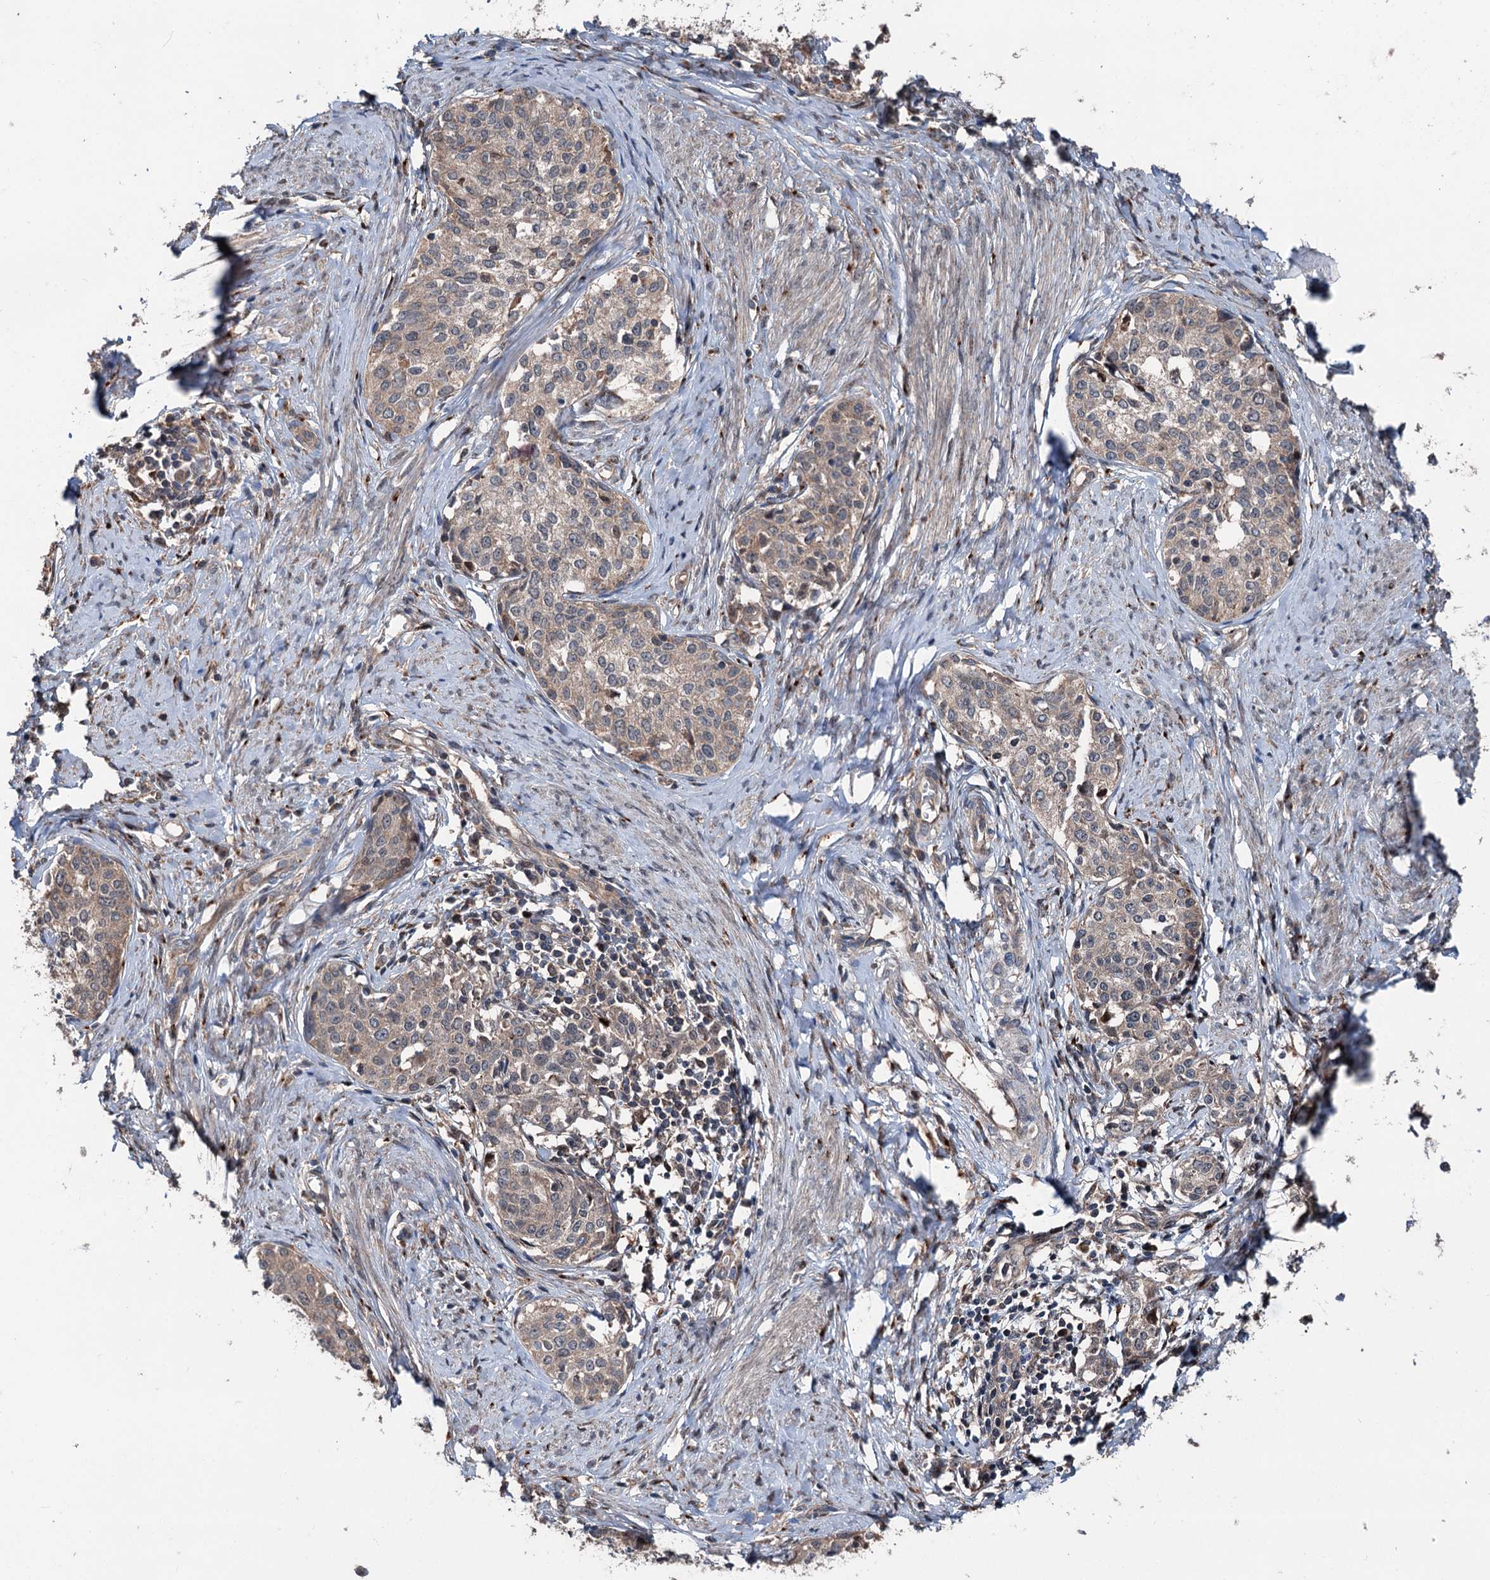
{"staining": {"intensity": "moderate", "quantity": "25%-75%", "location": "cytoplasmic/membranous"}, "tissue": "cervical cancer", "cell_type": "Tumor cells", "image_type": "cancer", "snomed": [{"axis": "morphology", "description": "Squamous cell carcinoma, NOS"}, {"axis": "morphology", "description": "Adenocarcinoma, NOS"}, {"axis": "topography", "description": "Cervix"}], "caption": "The histopathology image demonstrates immunohistochemical staining of squamous cell carcinoma (cervical). There is moderate cytoplasmic/membranous positivity is identified in approximately 25%-75% of tumor cells.", "gene": "PSMD13", "patient": {"sex": "female", "age": 52}}